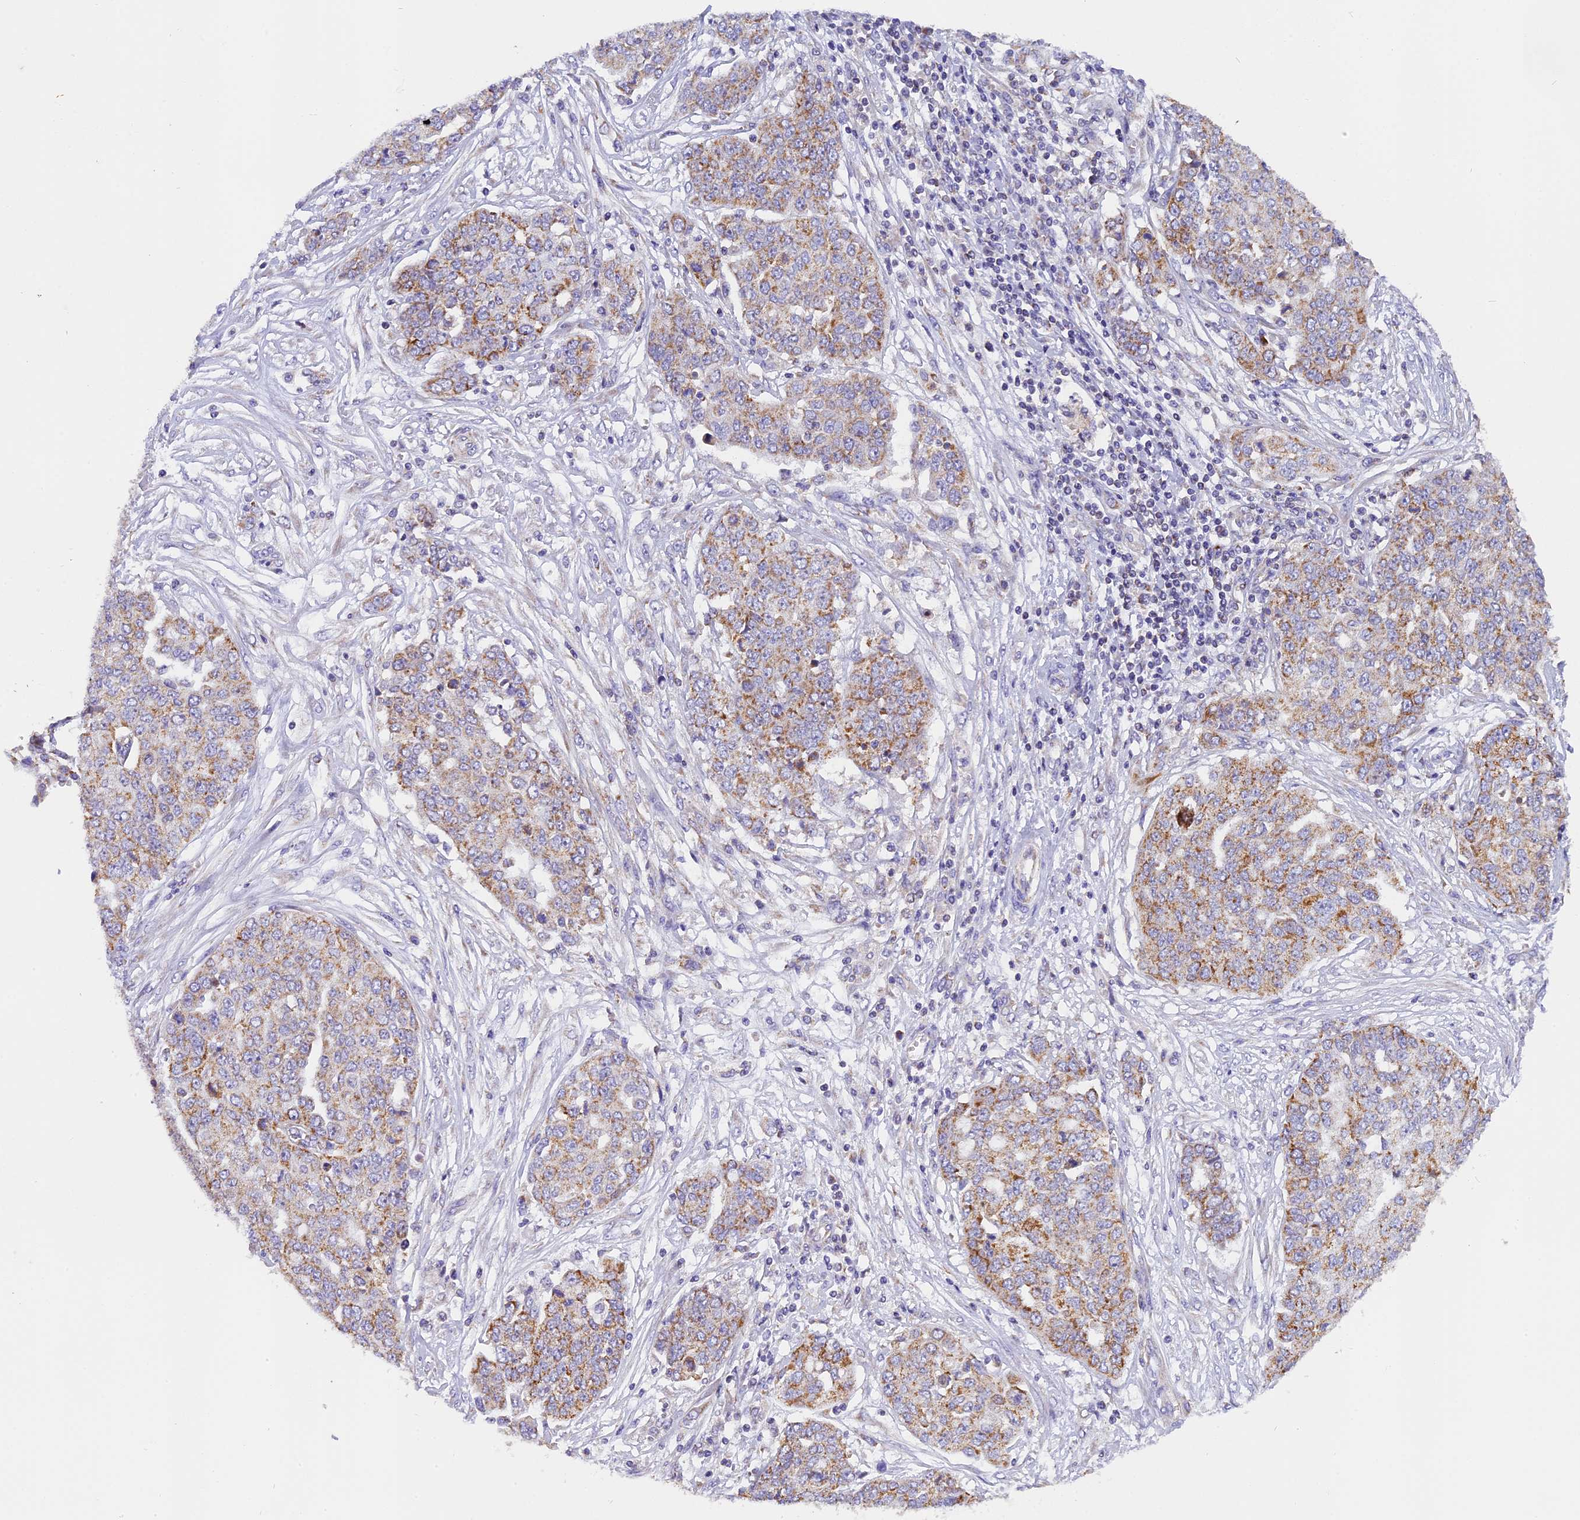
{"staining": {"intensity": "moderate", "quantity": "25%-75%", "location": "cytoplasmic/membranous"}, "tissue": "ovarian cancer", "cell_type": "Tumor cells", "image_type": "cancer", "snomed": [{"axis": "morphology", "description": "Cystadenocarcinoma, serous, NOS"}, {"axis": "topography", "description": "Soft tissue"}, {"axis": "topography", "description": "Ovary"}], "caption": "Protein analysis of ovarian cancer (serous cystadenocarcinoma) tissue shows moderate cytoplasmic/membranous staining in about 25%-75% of tumor cells.", "gene": "MGME1", "patient": {"sex": "female", "age": 57}}